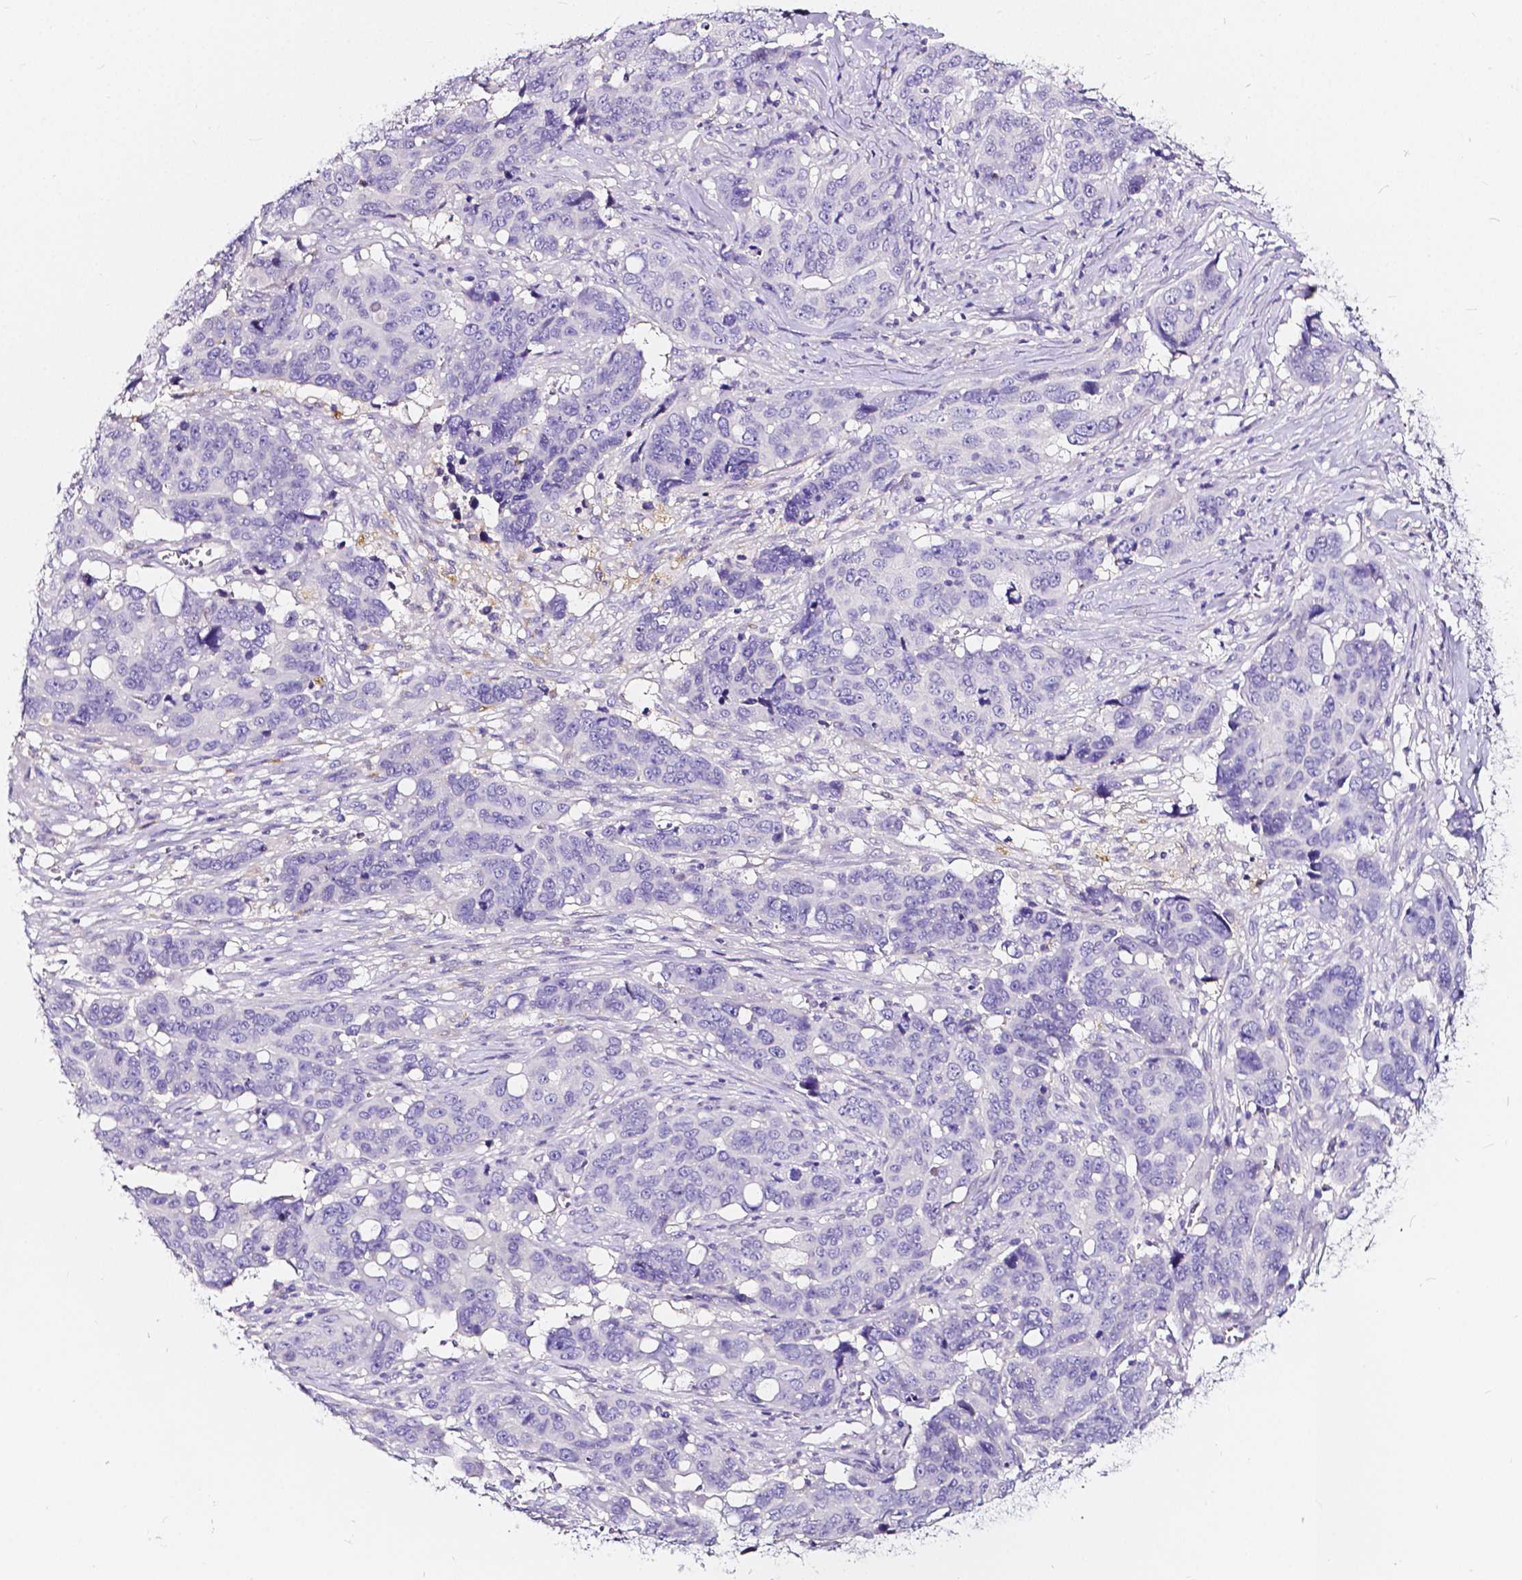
{"staining": {"intensity": "negative", "quantity": "none", "location": "none"}, "tissue": "ovarian cancer", "cell_type": "Tumor cells", "image_type": "cancer", "snomed": [{"axis": "morphology", "description": "Carcinoma, endometroid"}, {"axis": "topography", "description": "Ovary"}], "caption": "There is no significant positivity in tumor cells of endometroid carcinoma (ovarian).", "gene": "CLSTN2", "patient": {"sex": "female", "age": 78}}